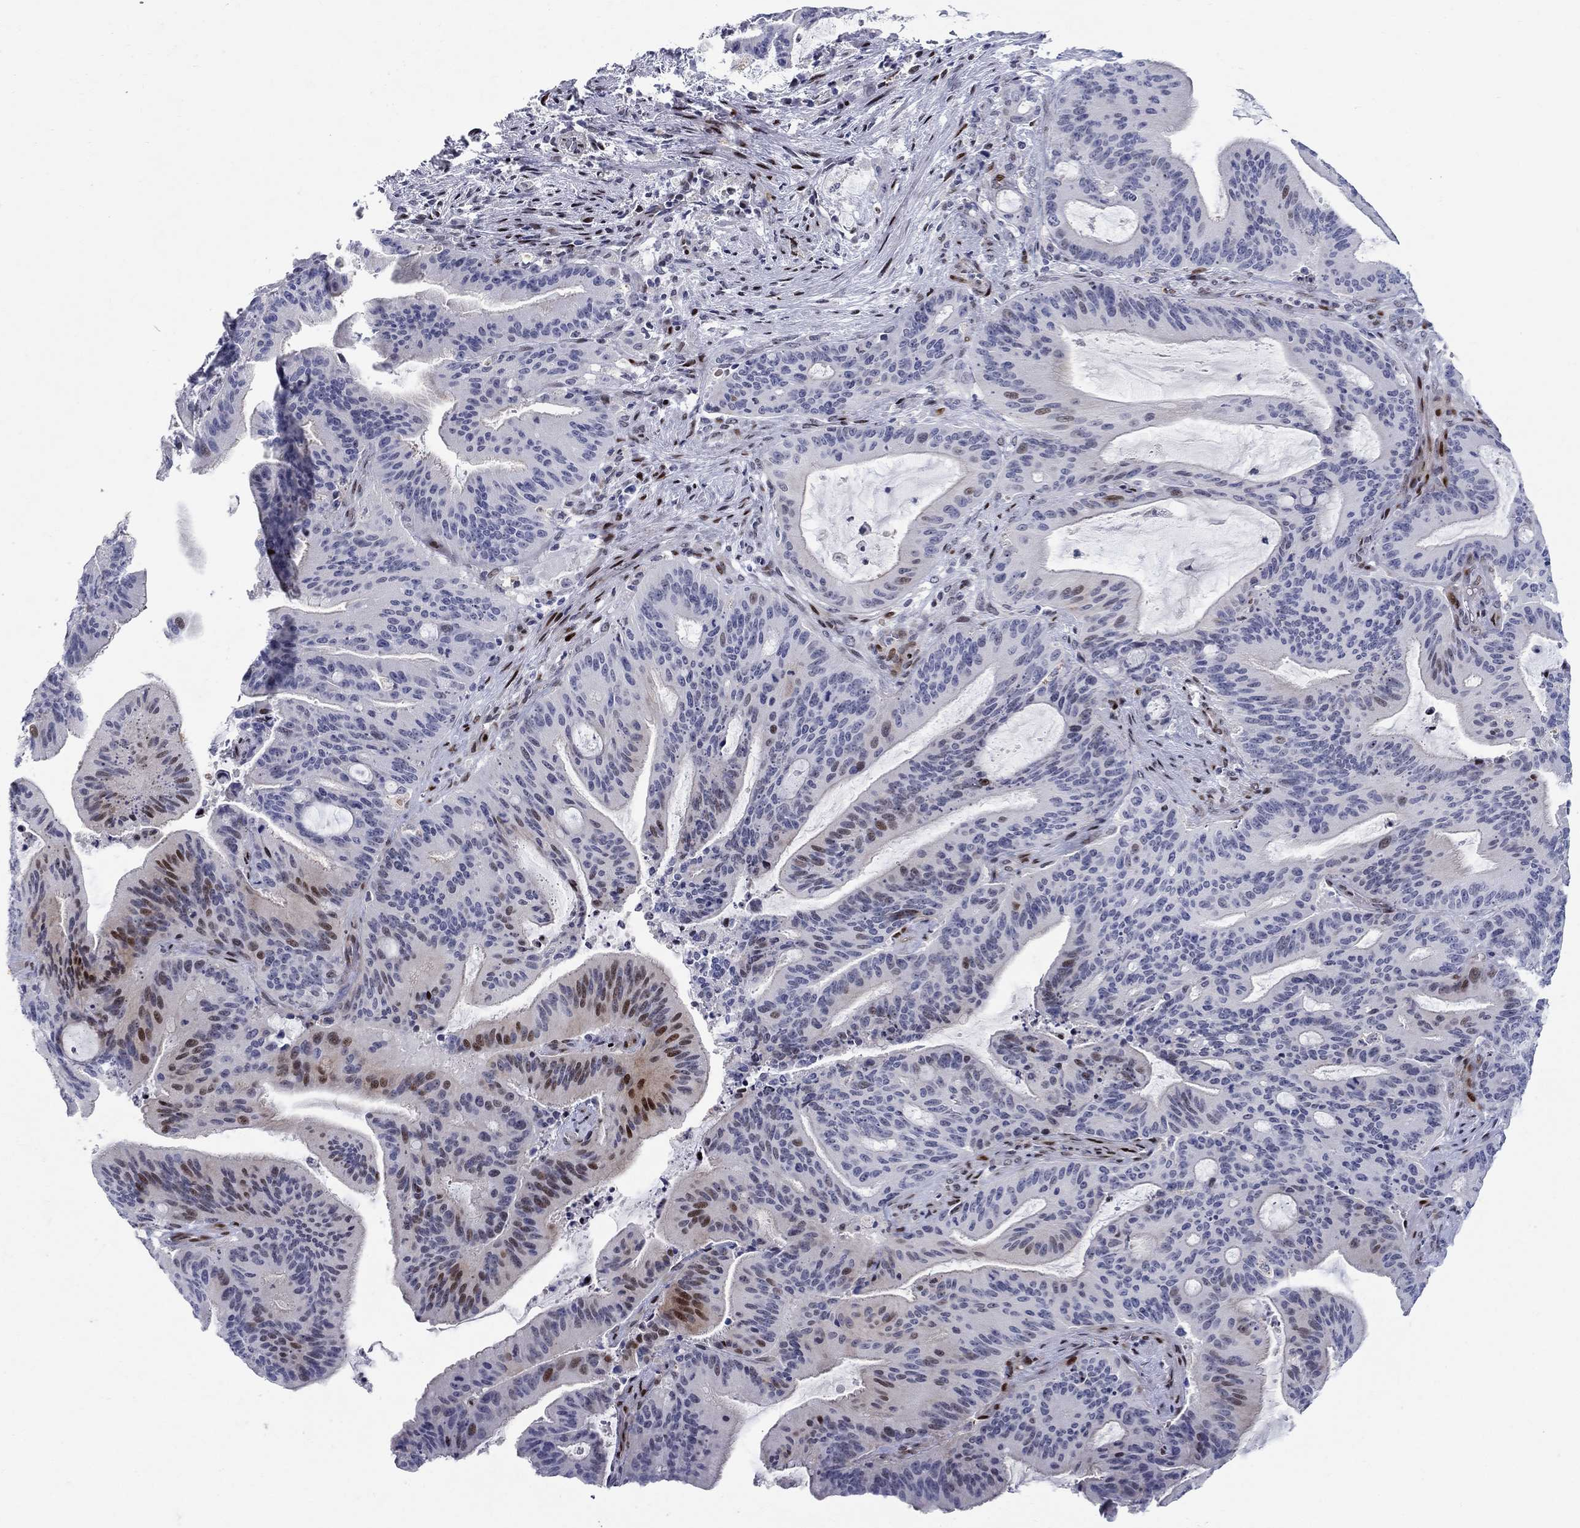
{"staining": {"intensity": "strong", "quantity": "<25%", "location": "nuclear"}, "tissue": "liver cancer", "cell_type": "Tumor cells", "image_type": "cancer", "snomed": [{"axis": "morphology", "description": "Cholangiocarcinoma"}, {"axis": "topography", "description": "Liver"}], "caption": "Protein expression by immunohistochemistry (IHC) shows strong nuclear expression in approximately <25% of tumor cells in liver cancer. Immunohistochemistry (ihc) stains the protein in brown and the nuclei are stained blue.", "gene": "RAPGEF5", "patient": {"sex": "female", "age": 73}}